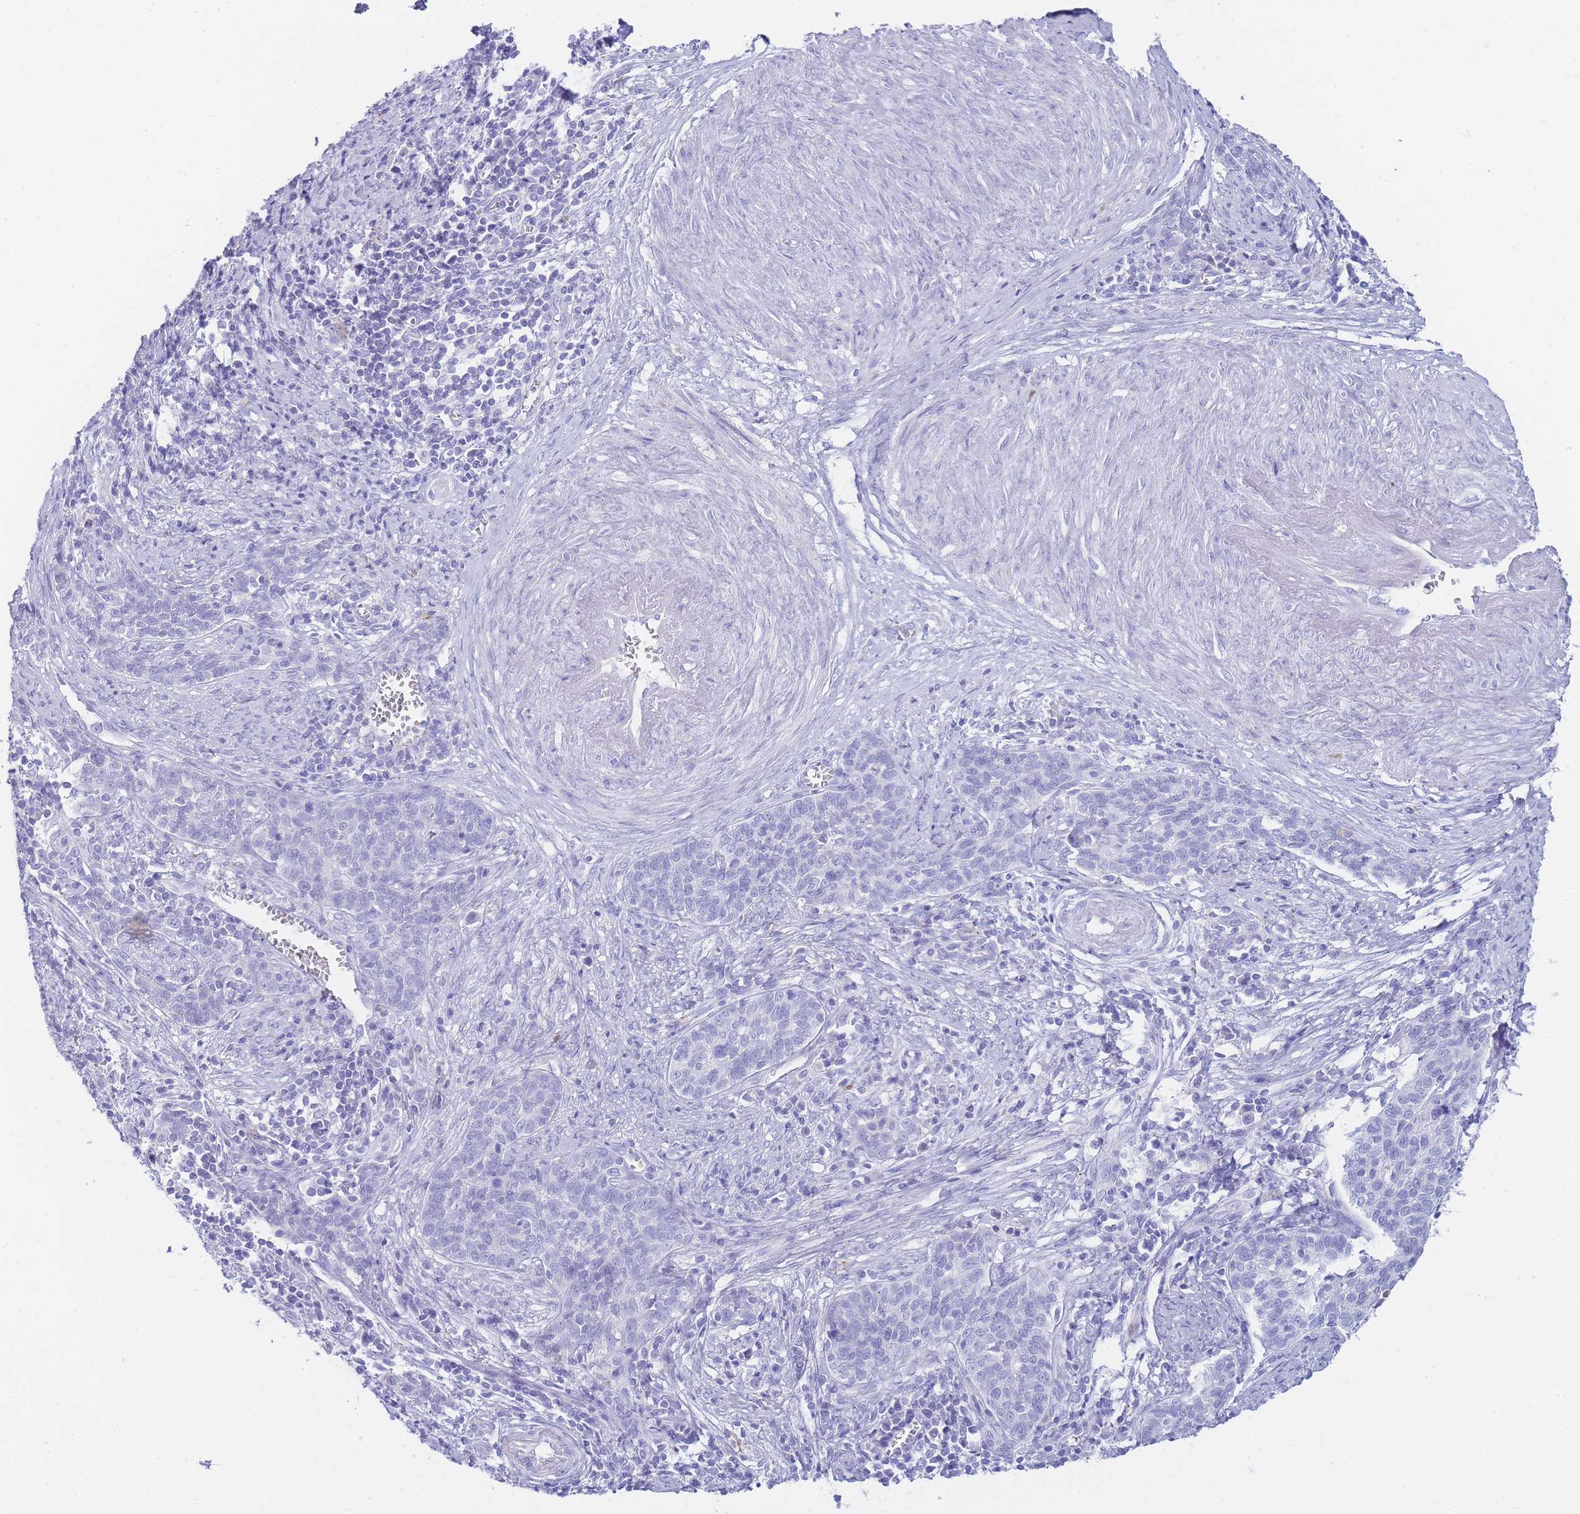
{"staining": {"intensity": "negative", "quantity": "none", "location": "none"}, "tissue": "cervical cancer", "cell_type": "Tumor cells", "image_type": "cancer", "snomed": [{"axis": "morphology", "description": "Squamous cell carcinoma, NOS"}, {"axis": "topography", "description": "Cervix"}], "caption": "Immunohistochemical staining of cervical squamous cell carcinoma exhibits no significant expression in tumor cells.", "gene": "NKX1-2", "patient": {"sex": "female", "age": 39}}